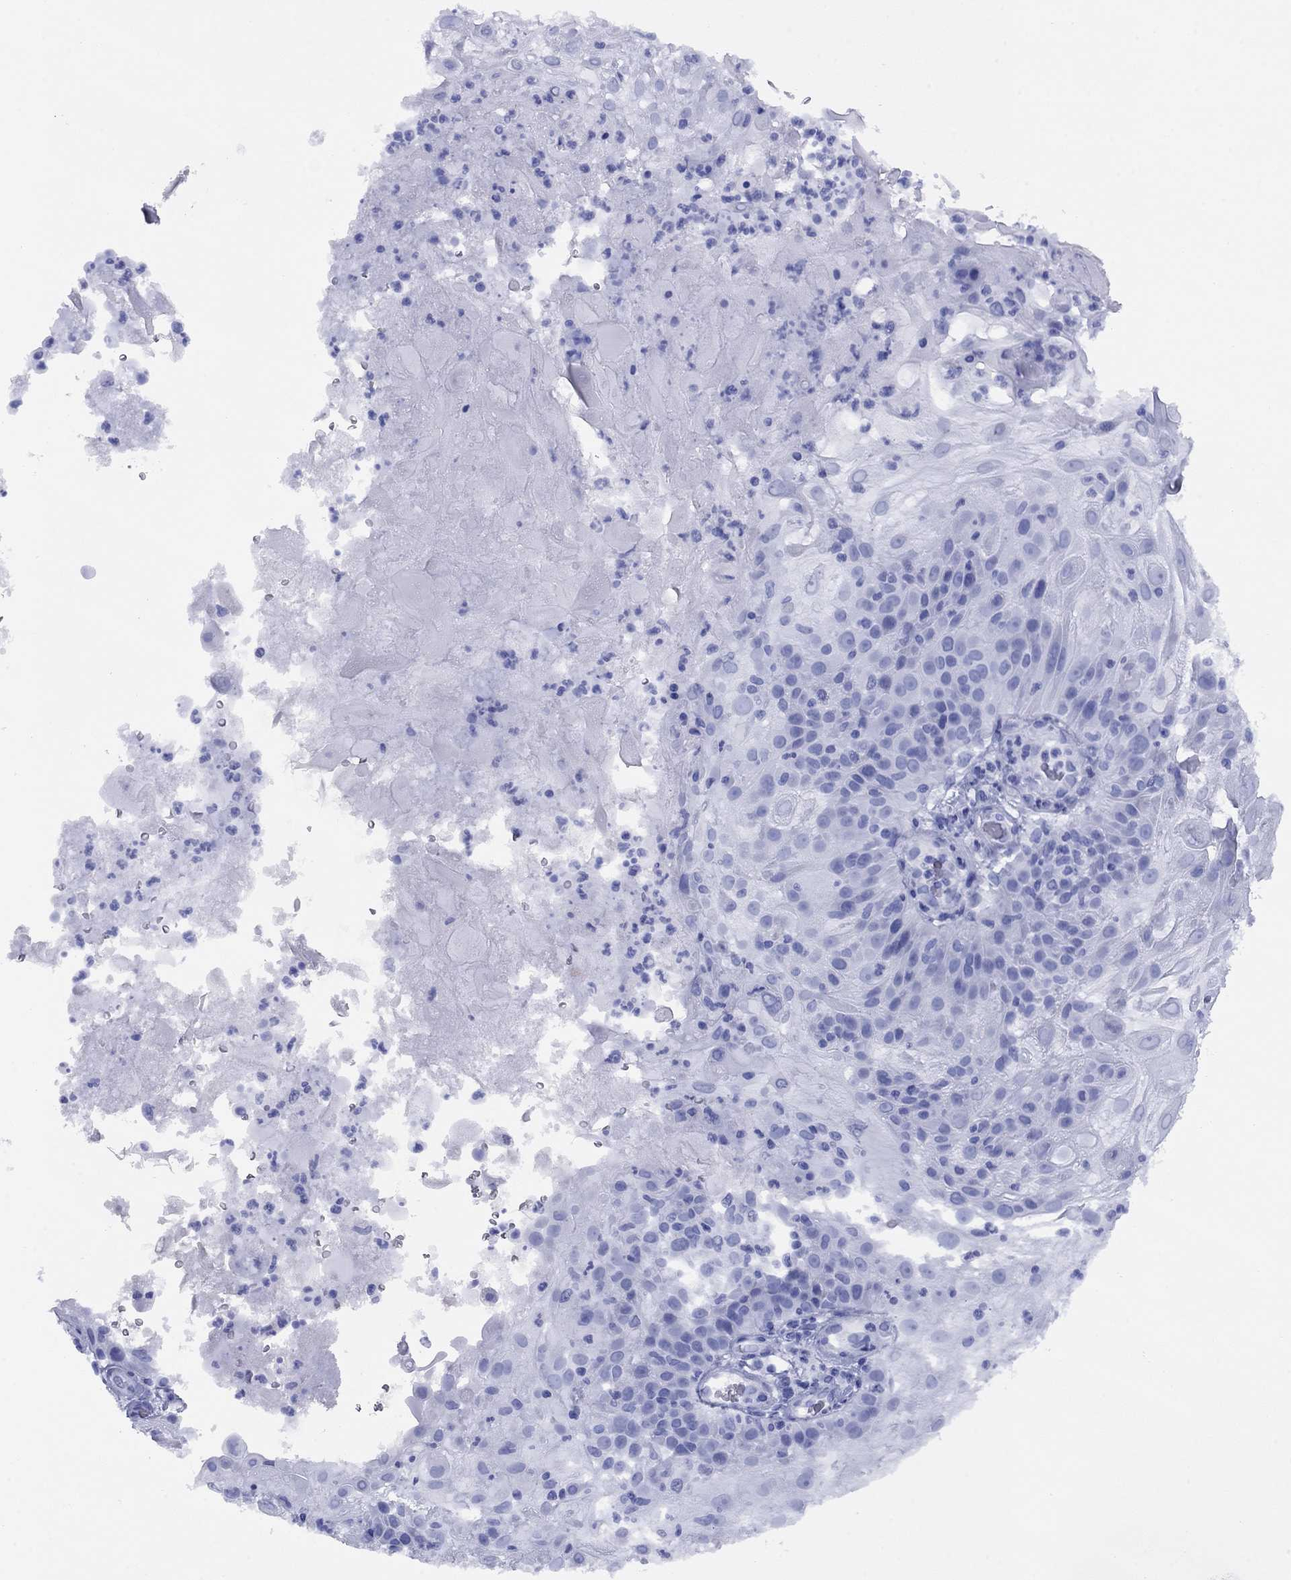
{"staining": {"intensity": "negative", "quantity": "none", "location": "none"}, "tissue": "skin cancer", "cell_type": "Tumor cells", "image_type": "cancer", "snomed": [{"axis": "morphology", "description": "Normal tissue, NOS"}, {"axis": "morphology", "description": "Squamous cell carcinoma, NOS"}, {"axis": "topography", "description": "Skin"}], "caption": "High power microscopy photomicrograph of an immunohistochemistry image of skin squamous cell carcinoma, revealing no significant positivity in tumor cells.", "gene": "APOA2", "patient": {"sex": "female", "age": 83}}